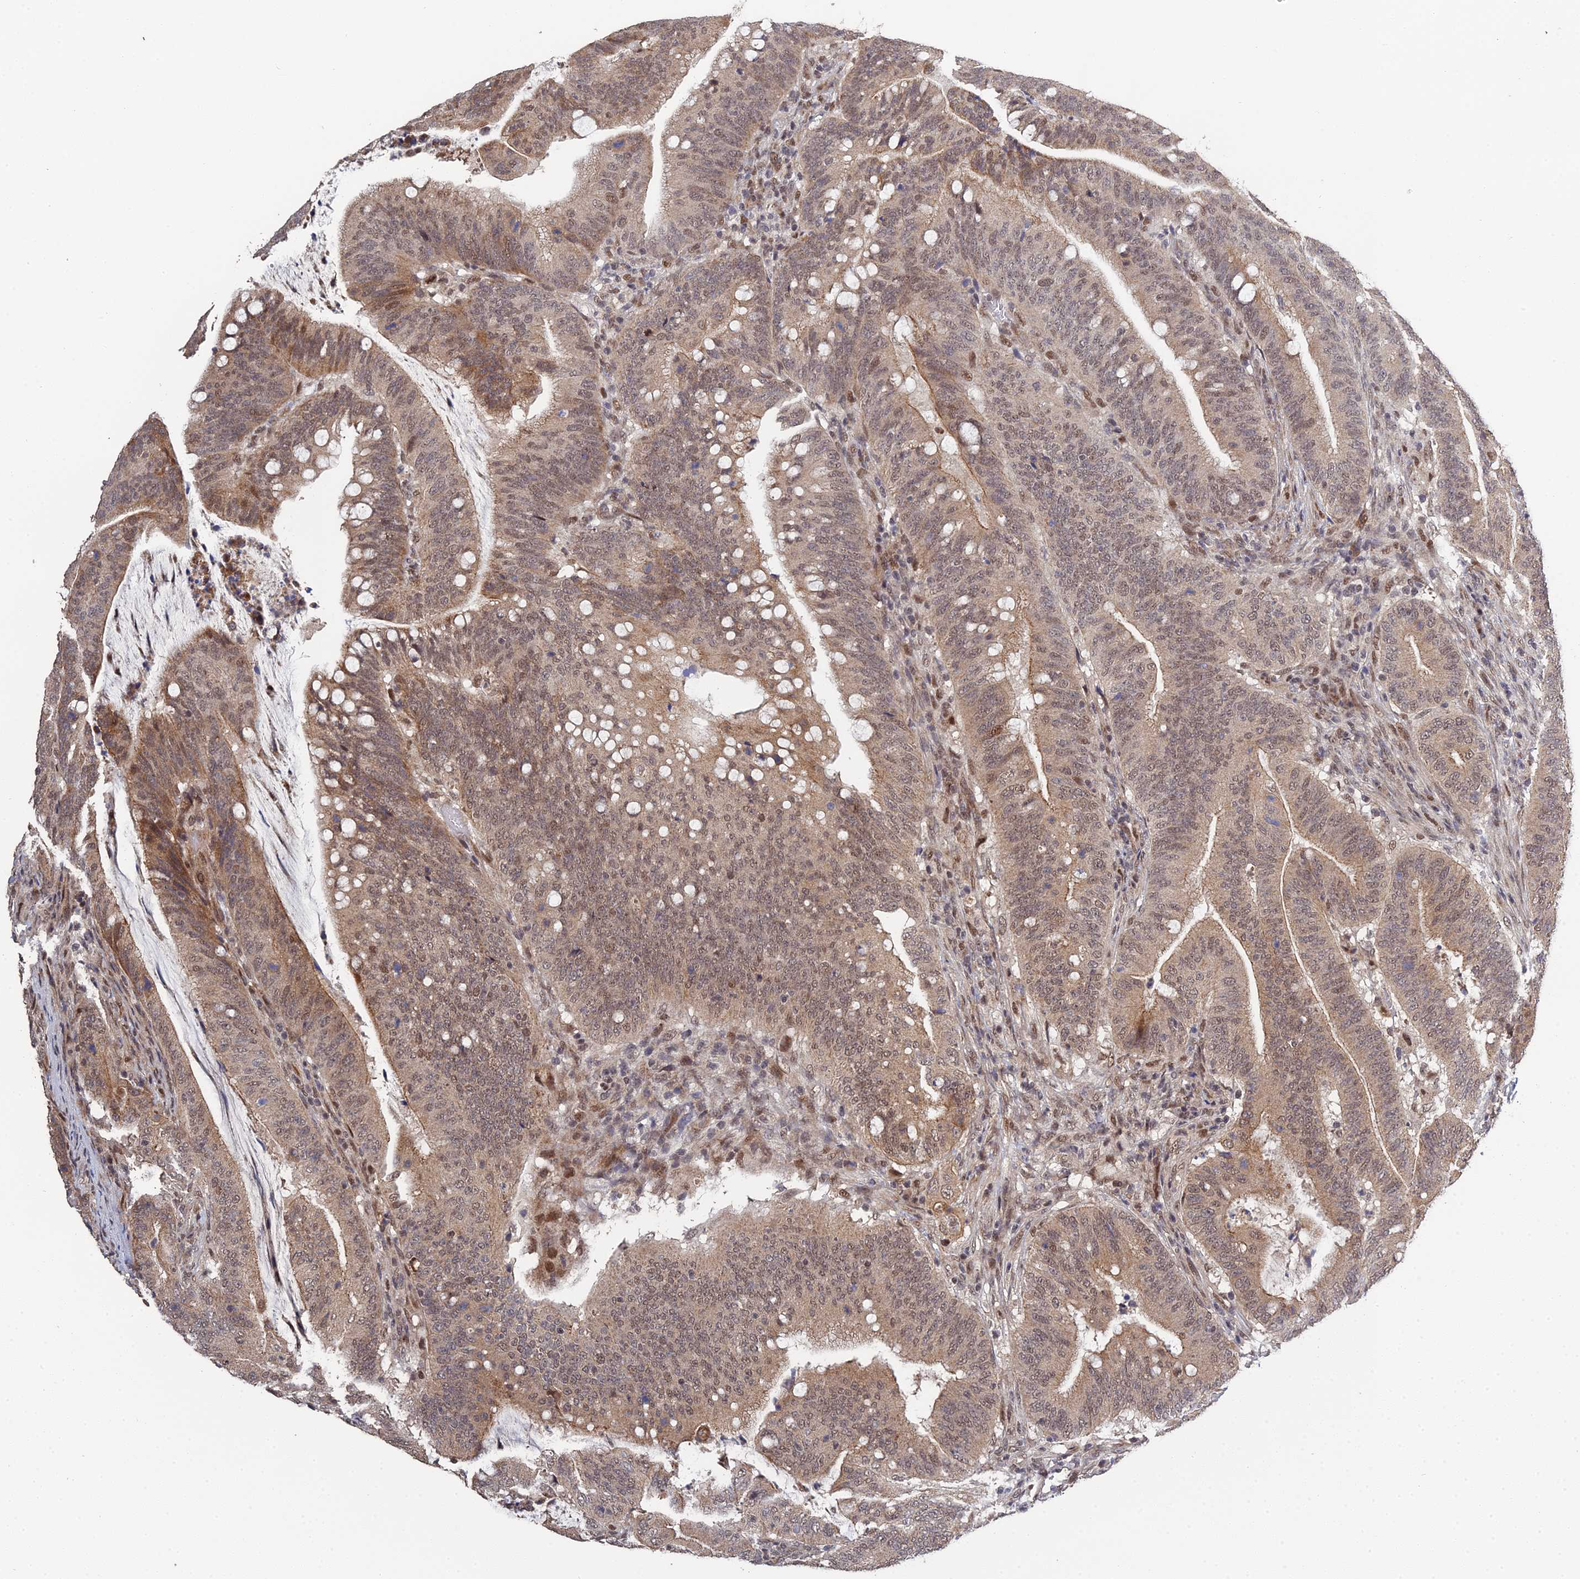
{"staining": {"intensity": "moderate", "quantity": ">75%", "location": "cytoplasmic/membranous,nuclear"}, "tissue": "colorectal cancer", "cell_type": "Tumor cells", "image_type": "cancer", "snomed": [{"axis": "morphology", "description": "Adenocarcinoma, NOS"}, {"axis": "topography", "description": "Colon"}], "caption": "Protein staining demonstrates moderate cytoplasmic/membranous and nuclear expression in about >75% of tumor cells in adenocarcinoma (colorectal). Using DAB (3,3'-diaminobenzidine) (brown) and hematoxylin (blue) stains, captured at high magnification using brightfield microscopy.", "gene": "ERCC5", "patient": {"sex": "female", "age": 66}}